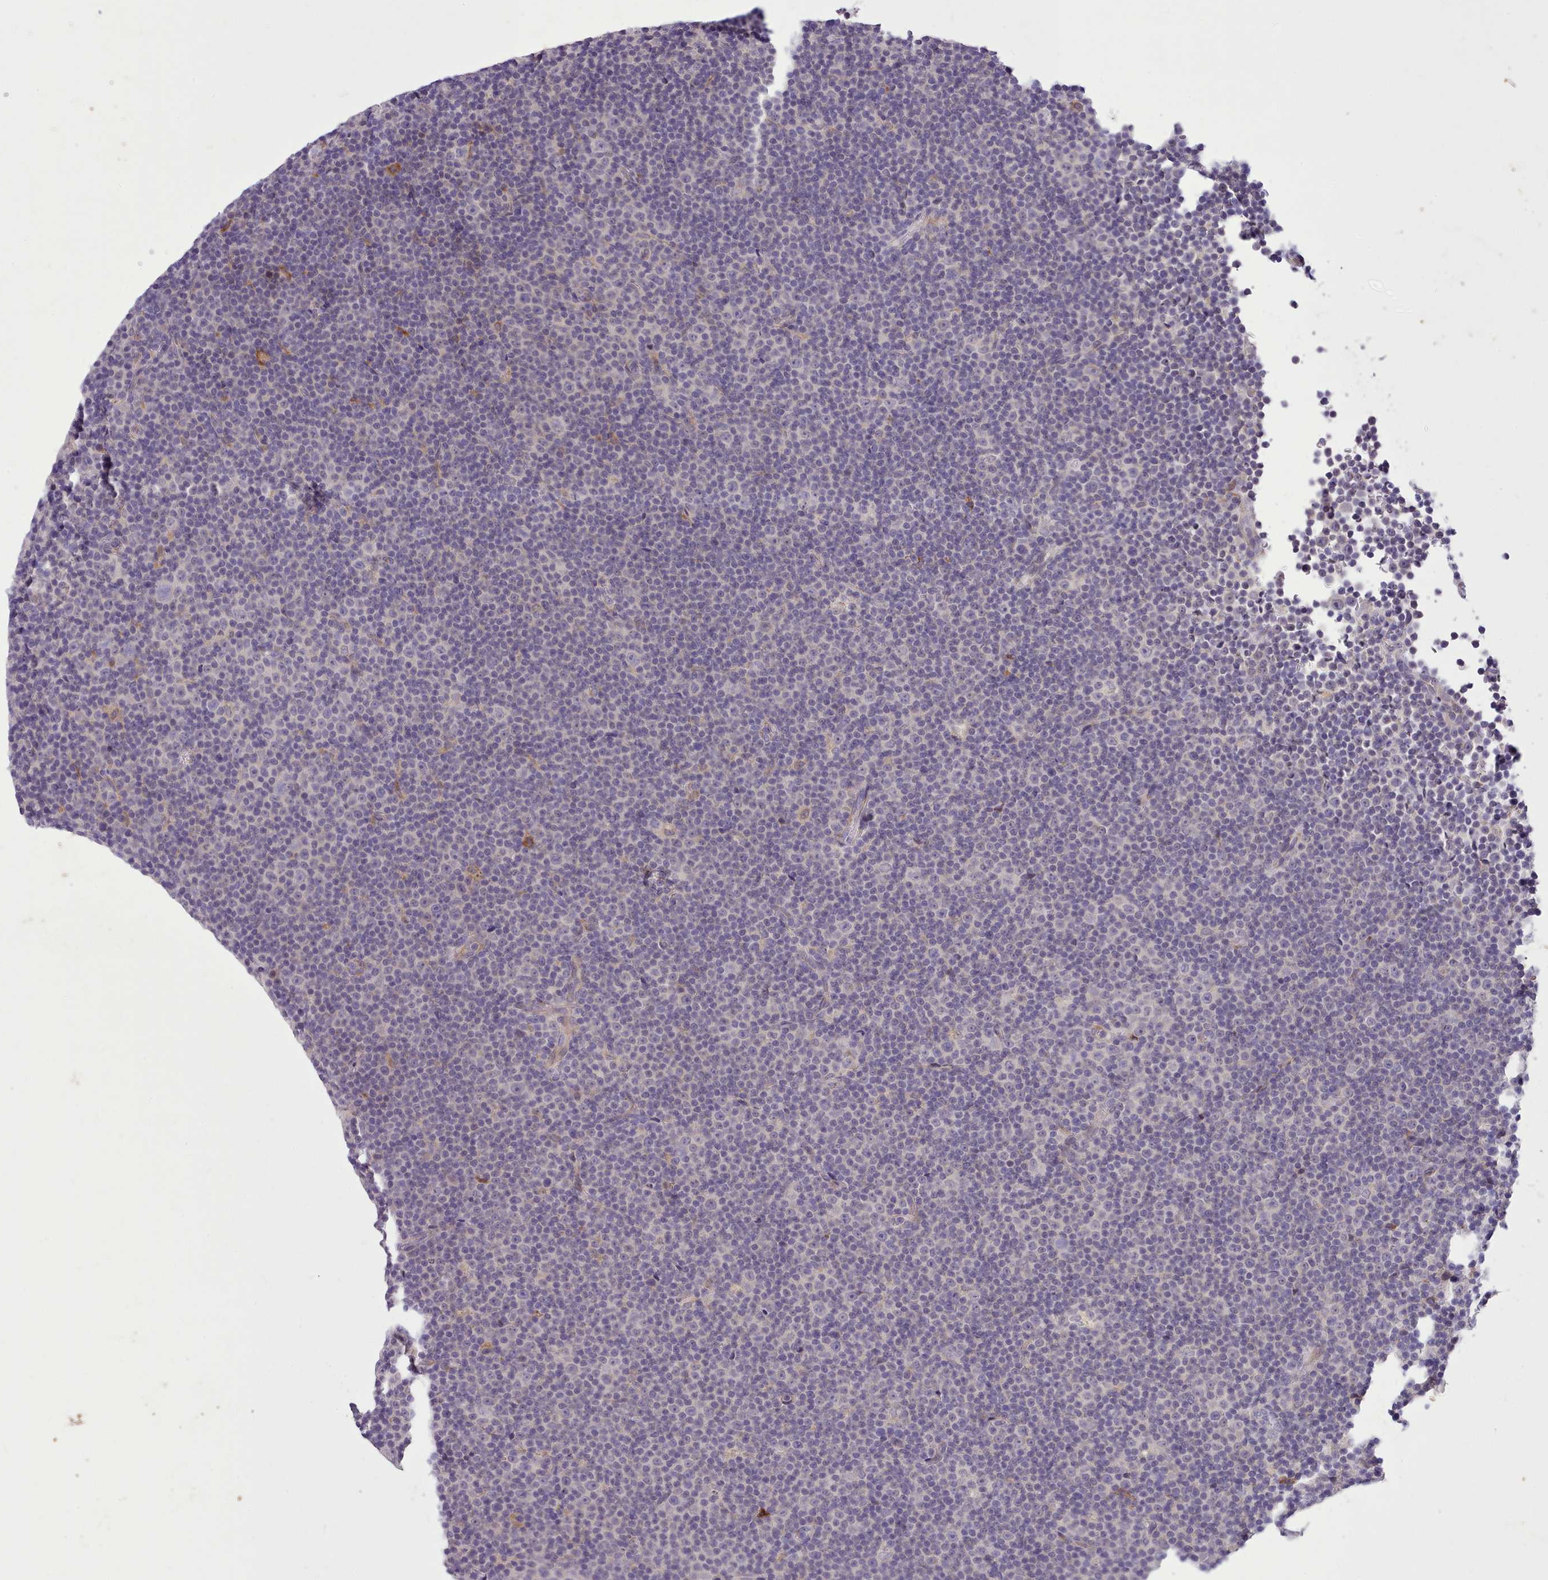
{"staining": {"intensity": "negative", "quantity": "none", "location": "none"}, "tissue": "lymphoma", "cell_type": "Tumor cells", "image_type": "cancer", "snomed": [{"axis": "morphology", "description": "Malignant lymphoma, non-Hodgkin's type, Low grade"}, {"axis": "topography", "description": "Lymph node"}], "caption": "Immunohistochemistry histopathology image of low-grade malignant lymphoma, non-Hodgkin's type stained for a protein (brown), which displays no expression in tumor cells.", "gene": "FAM83E", "patient": {"sex": "female", "age": 67}}